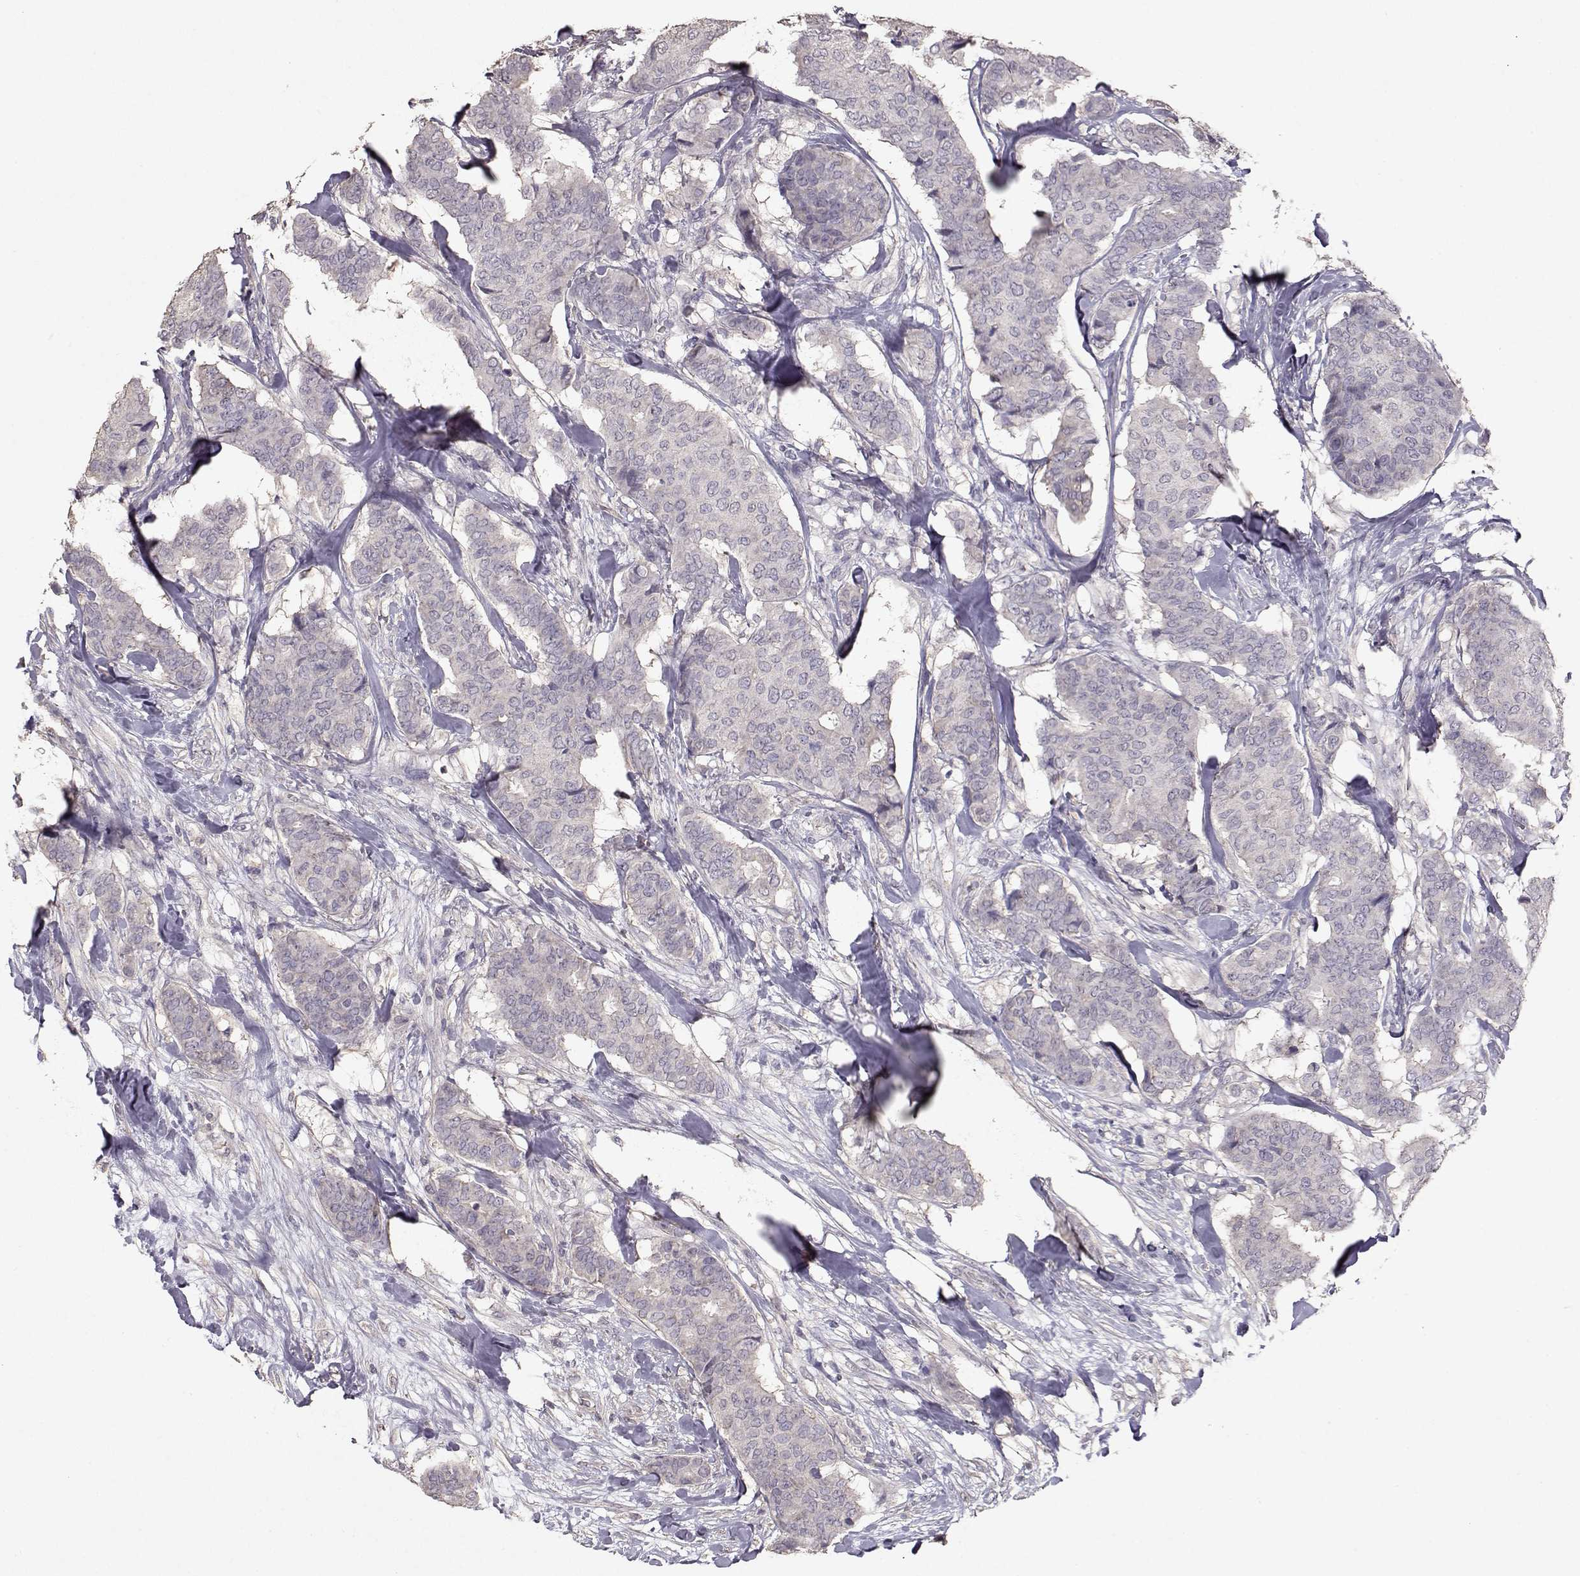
{"staining": {"intensity": "negative", "quantity": "none", "location": "none"}, "tissue": "breast cancer", "cell_type": "Tumor cells", "image_type": "cancer", "snomed": [{"axis": "morphology", "description": "Duct carcinoma"}, {"axis": "topography", "description": "Breast"}], "caption": "Tumor cells show no significant protein positivity in breast intraductal carcinoma.", "gene": "PMCH", "patient": {"sex": "female", "age": 75}}